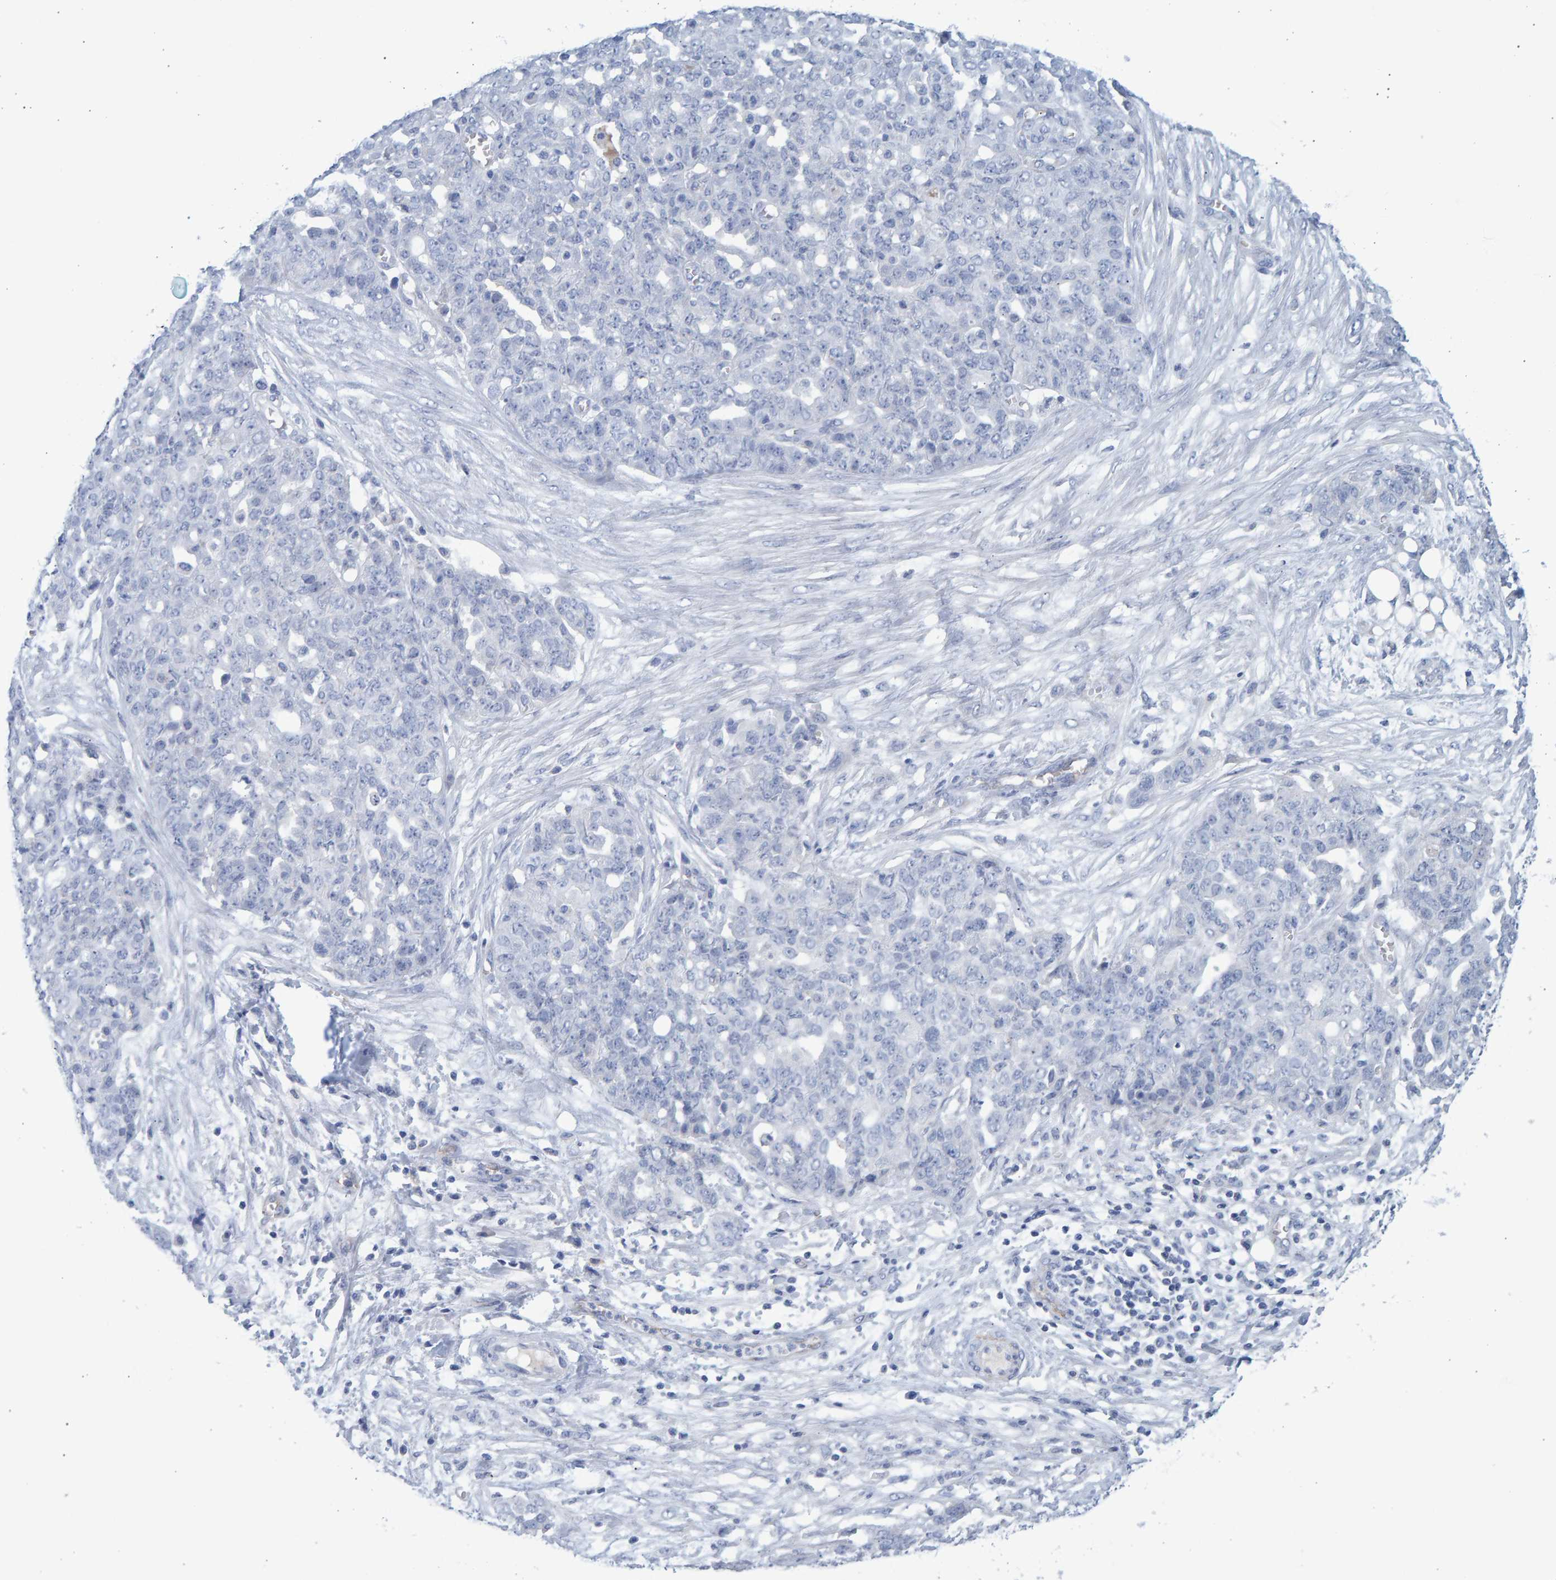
{"staining": {"intensity": "negative", "quantity": "none", "location": "none"}, "tissue": "ovarian cancer", "cell_type": "Tumor cells", "image_type": "cancer", "snomed": [{"axis": "morphology", "description": "Cystadenocarcinoma, serous, NOS"}, {"axis": "topography", "description": "Soft tissue"}, {"axis": "topography", "description": "Ovary"}], "caption": "Ovarian cancer was stained to show a protein in brown. There is no significant staining in tumor cells.", "gene": "SLC34A3", "patient": {"sex": "female", "age": 57}}